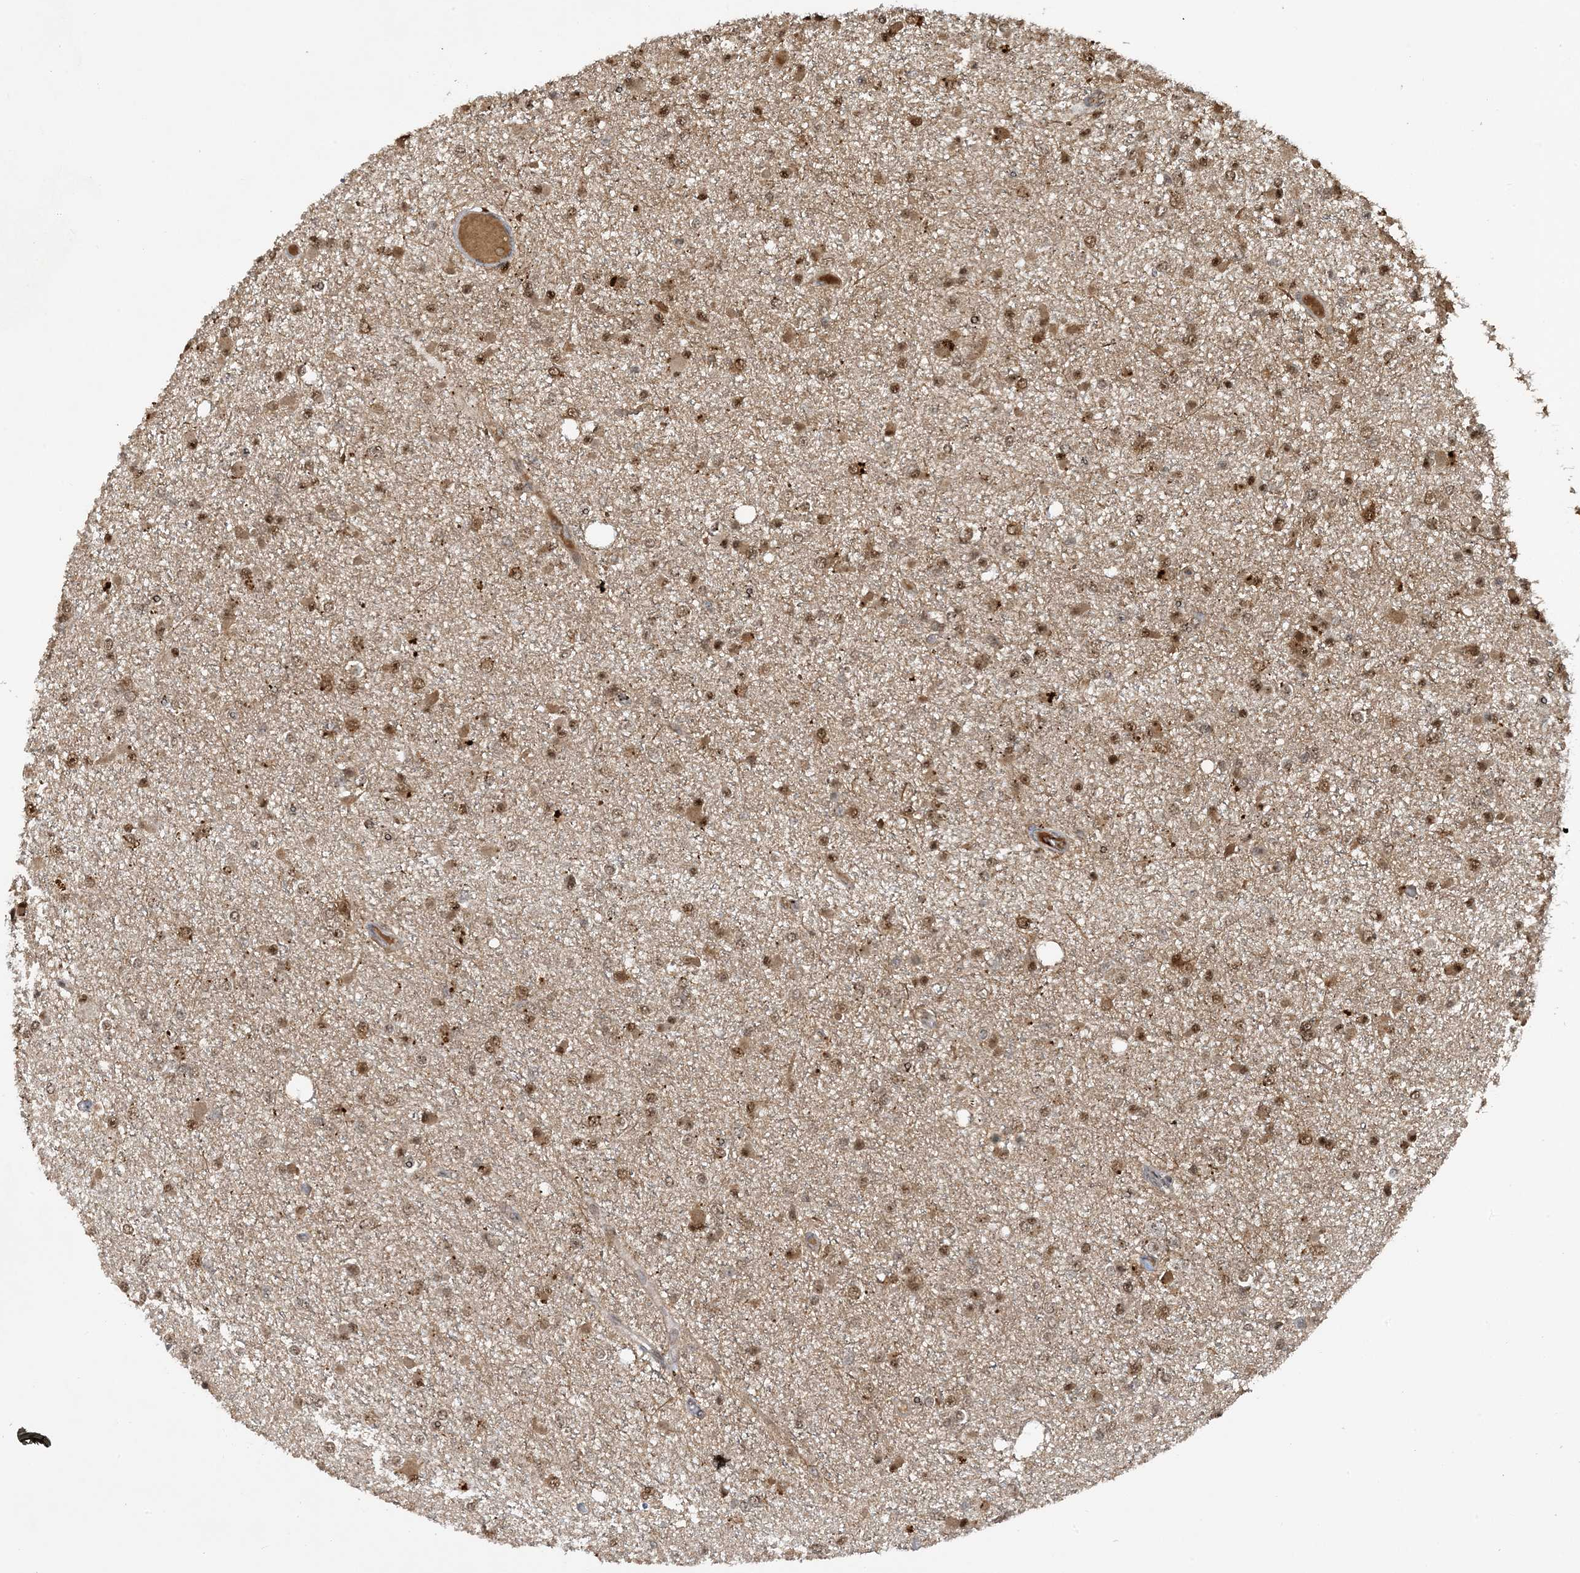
{"staining": {"intensity": "moderate", "quantity": ">75%", "location": "cytoplasmic/membranous,nuclear"}, "tissue": "glioma", "cell_type": "Tumor cells", "image_type": "cancer", "snomed": [{"axis": "morphology", "description": "Glioma, malignant, Low grade"}, {"axis": "topography", "description": "Brain"}], "caption": "Protein staining reveals moderate cytoplasmic/membranous and nuclear staining in about >75% of tumor cells in low-grade glioma (malignant).", "gene": "ACYP2", "patient": {"sex": "female", "age": 22}}